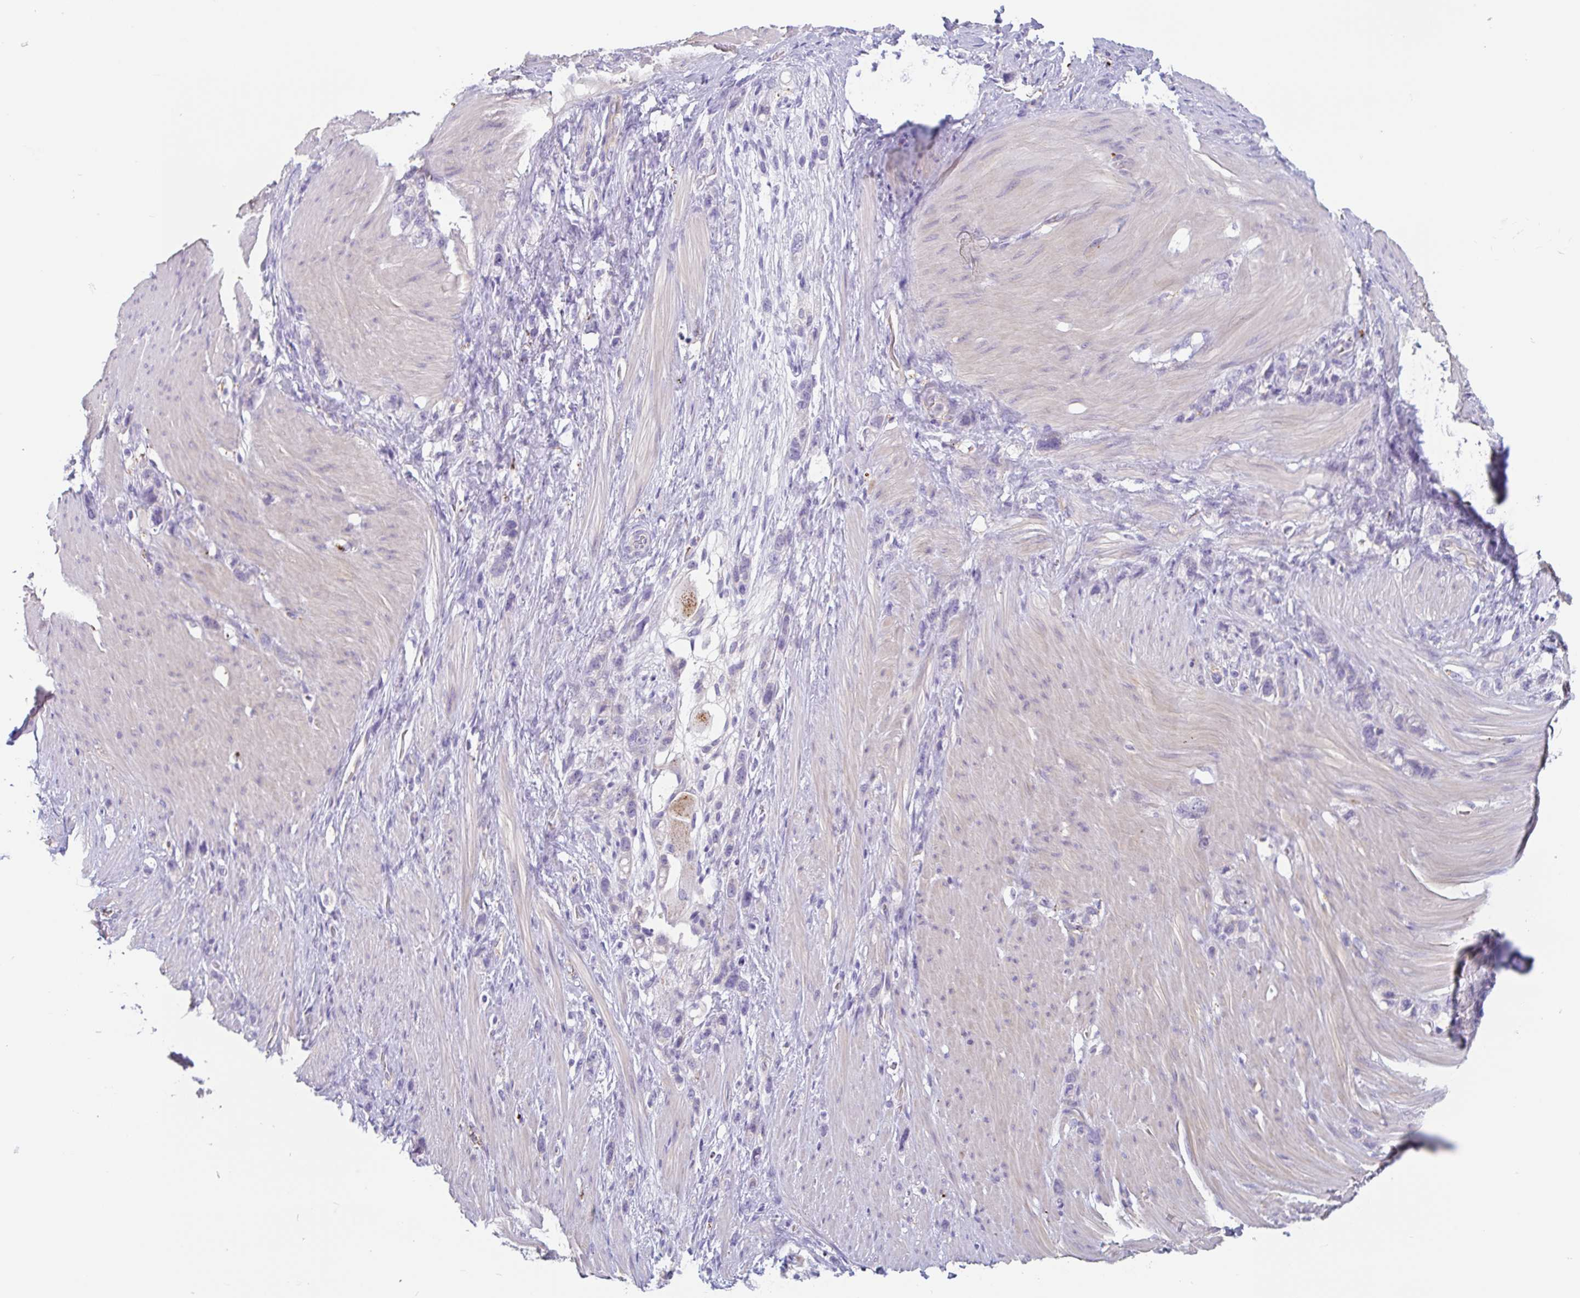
{"staining": {"intensity": "negative", "quantity": "none", "location": "none"}, "tissue": "stomach cancer", "cell_type": "Tumor cells", "image_type": "cancer", "snomed": [{"axis": "morphology", "description": "Adenocarcinoma, NOS"}, {"axis": "topography", "description": "Stomach"}], "caption": "Human adenocarcinoma (stomach) stained for a protein using immunohistochemistry displays no expression in tumor cells.", "gene": "LENG9", "patient": {"sex": "female", "age": 65}}